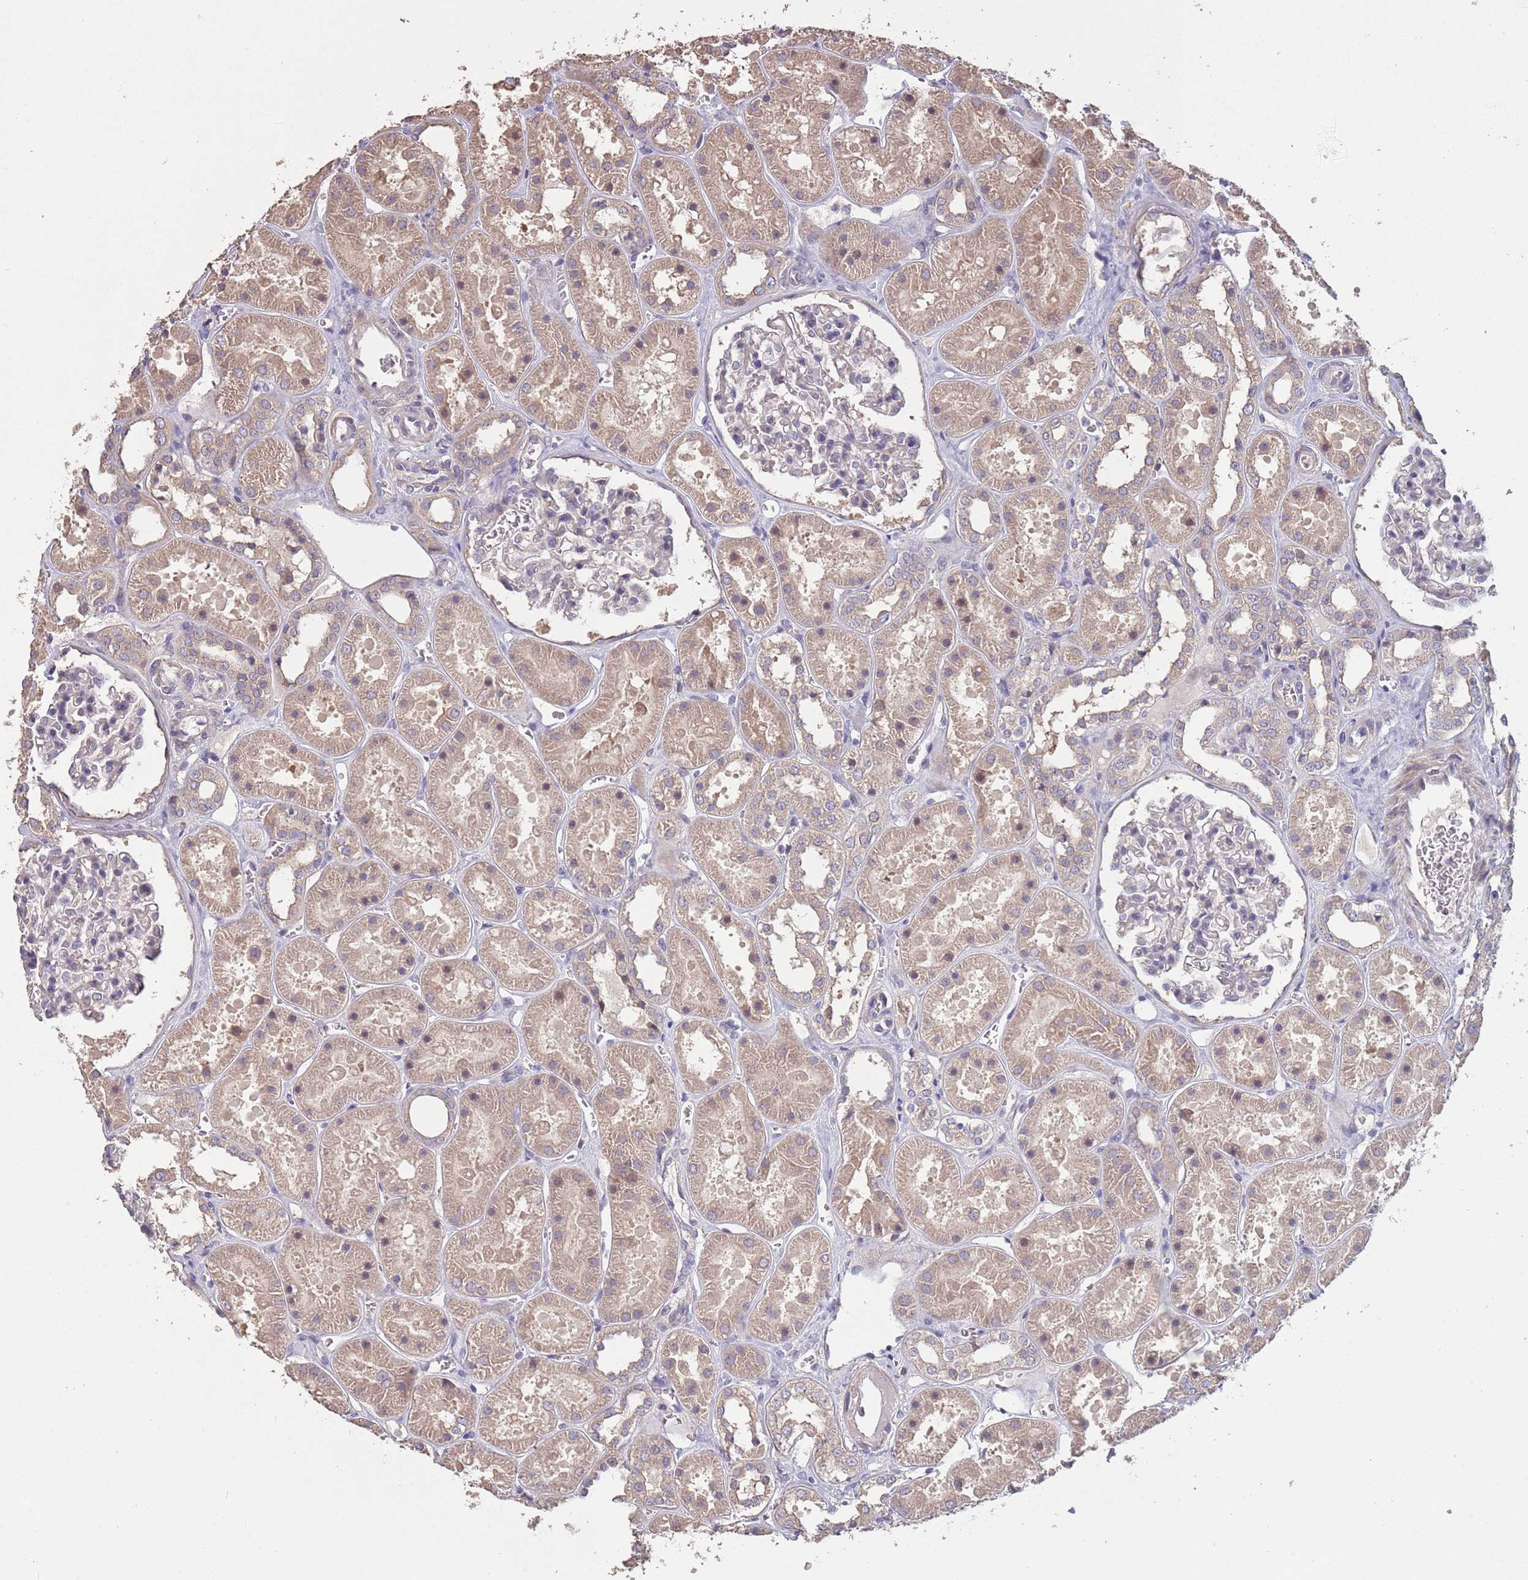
{"staining": {"intensity": "negative", "quantity": "none", "location": "none"}, "tissue": "kidney", "cell_type": "Cells in glomeruli", "image_type": "normal", "snomed": [{"axis": "morphology", "description": "Normal tissue, NOS"}, {"axis": "topography", "description": "Kidney"}], "caption": "This histopathology image is of normal kidney stained with immunohistochemistry (IHC) to label a protein in brown with the nuclei are counter-stained blue. There is no staining in cells in glomeruli. The staining was performed using DAB (3,3'-diaminobenzidine) to visualize the protein expression in brown, while the nuclei were stained in blue with hematoxylin (Magnification: 20x).", "gene": "MBD3L1", "patient": {"sex": "female", "age": 41}}